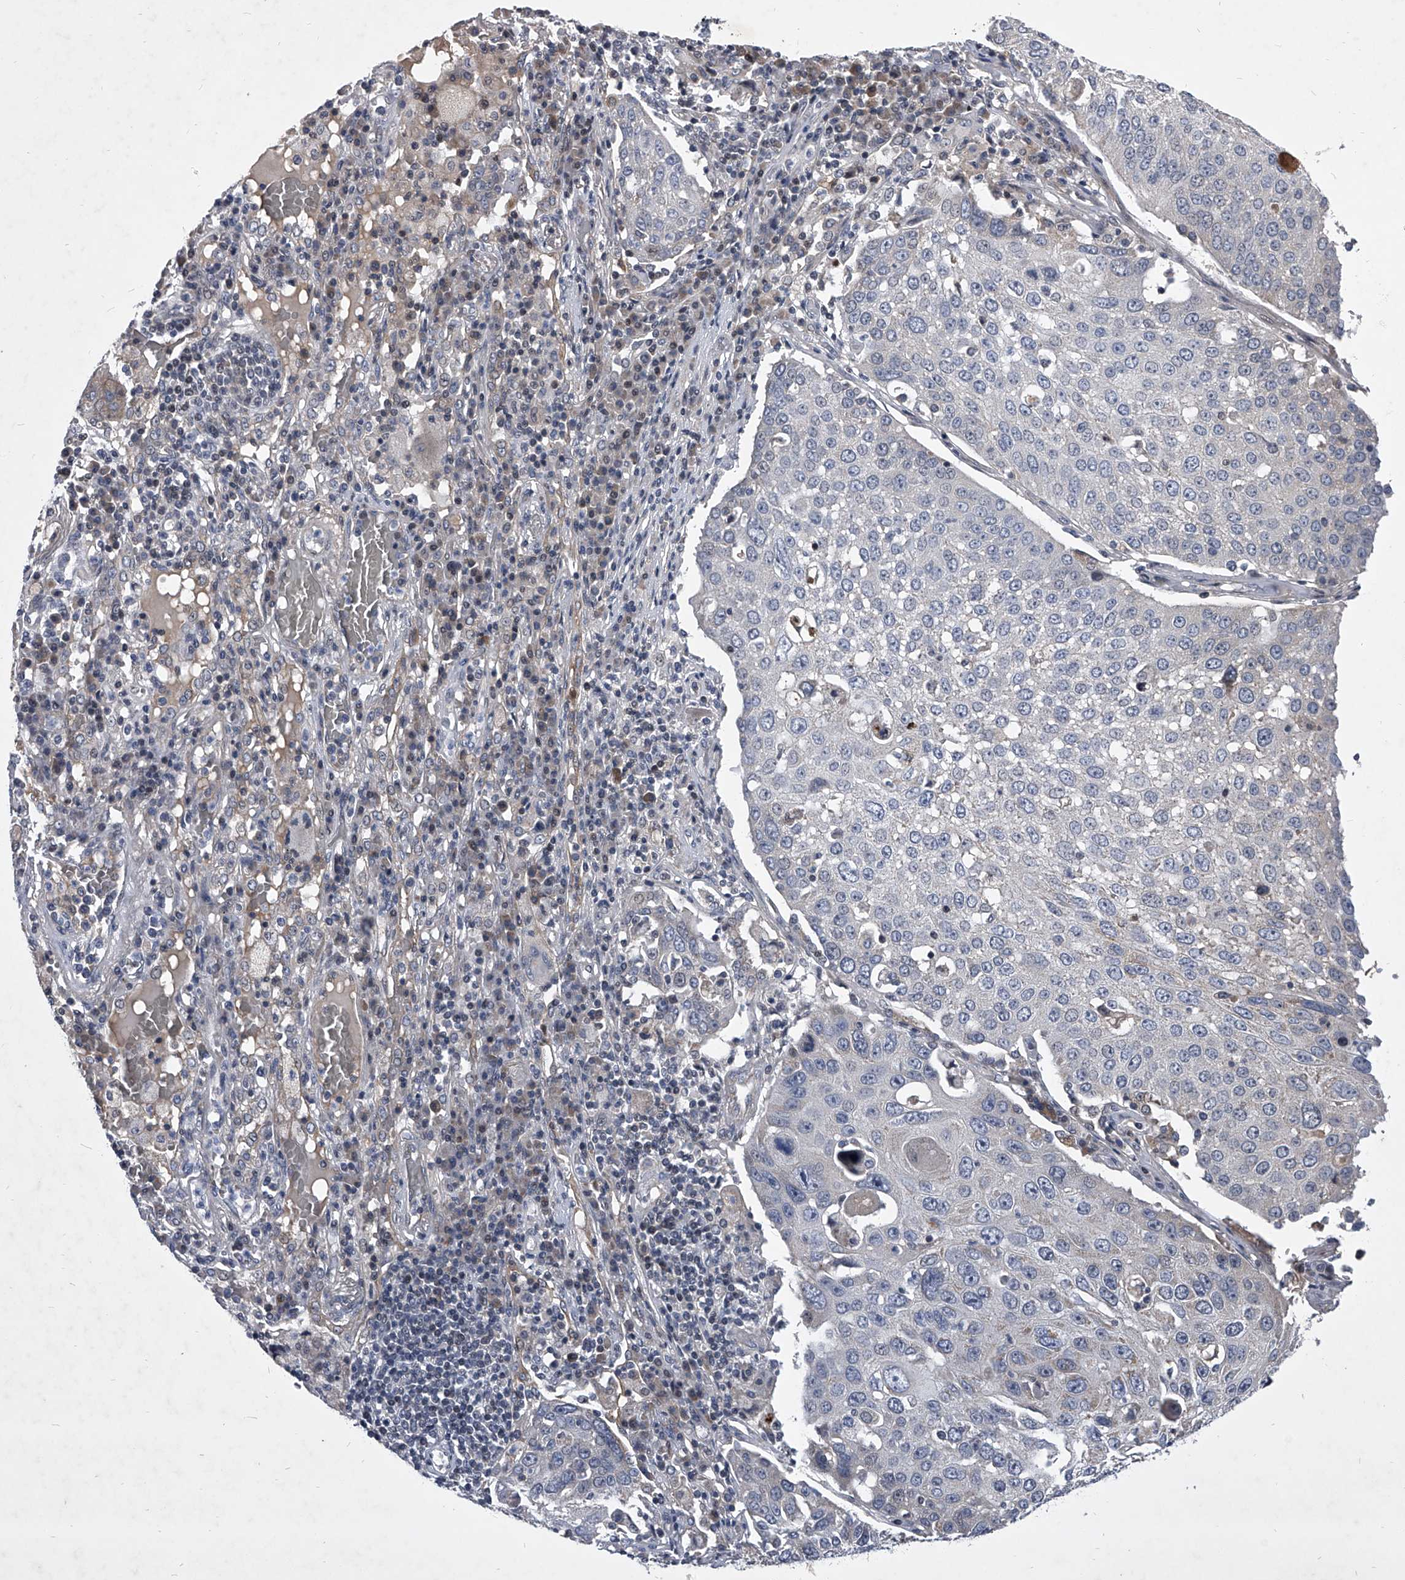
{"staining": {"intensity": "negative", "quantity": "none", "location": "none"}, "tissue": "lung cancer", "cell_type": "Tumor cells", "image_type": "cancer", "snomed": [{"axis": "morphology", "description": "Squamous cell carcinoma, NOS"}, {"axis": "topography", "description": "Lung"}], "caption": "A micrograph of lung cancer (squamous cell carcinoma) stained for a protein displays no brown staining in tumor cells.", "gene": "ZNF76", "patient": {"sex": "male", "age": 65}}